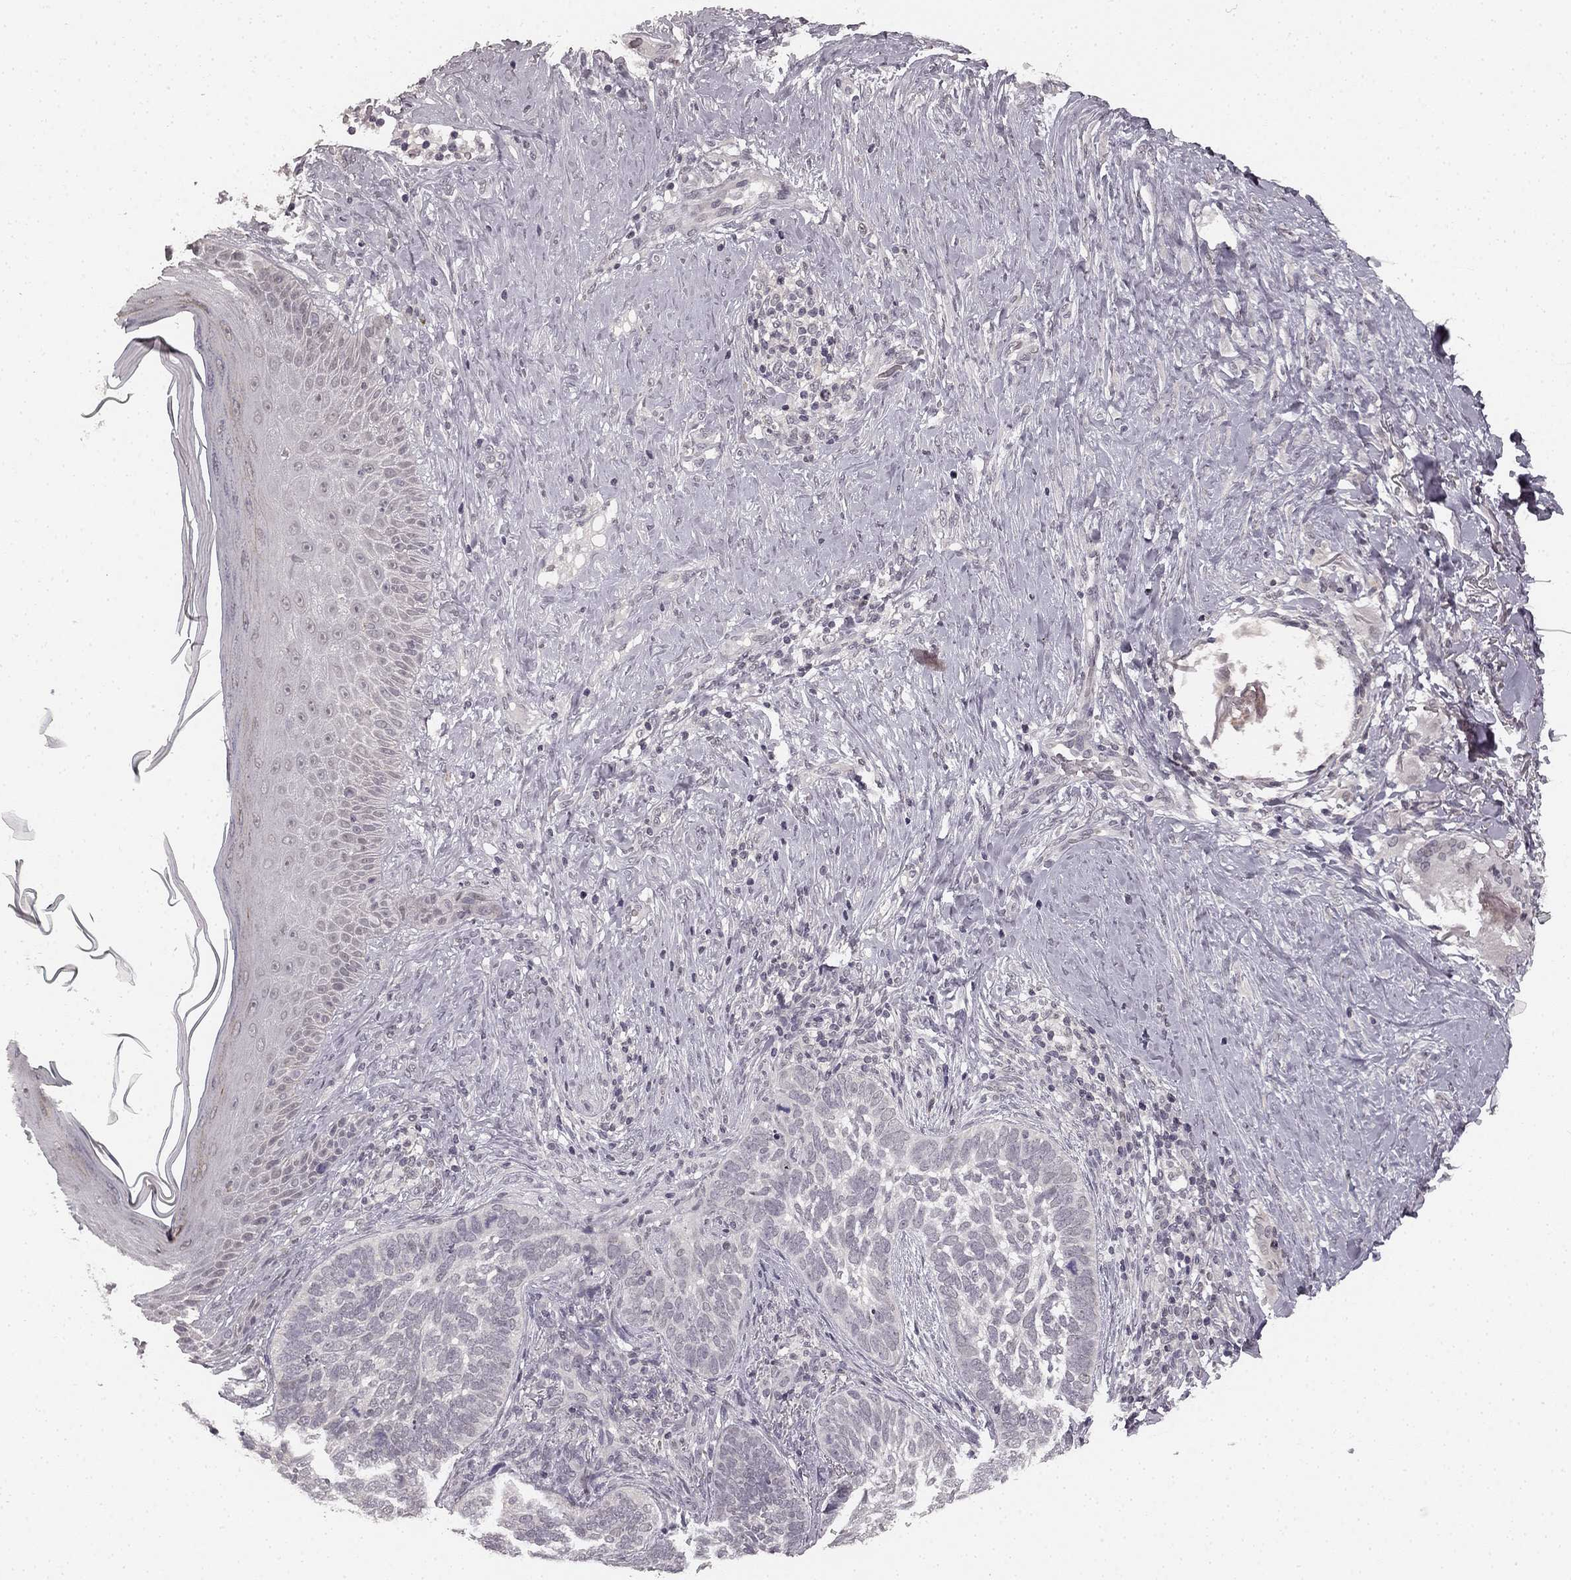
{"staining": {"intensity": "negative", "quantity": "none", "location": "none"}, "tissue": "skin cancer", "cell_type": "Tumor cells", "image_type": "cancer", "snomed": [{"axis": "morphology", "description": "Normal tissue, NOS"}, {"axis": "morphology", "description": "Basal cell carcinoma"}, {"axis": "topography", "description": "Skin"}], "caption": "High power microscopy histopathology image of an immunohistochemistry image of skin cancer (basal cell carcinoma), revealing no significant staining in tumor cells.", "gene": "HCN4", "patient": {"sex": "male", "age": 46}}